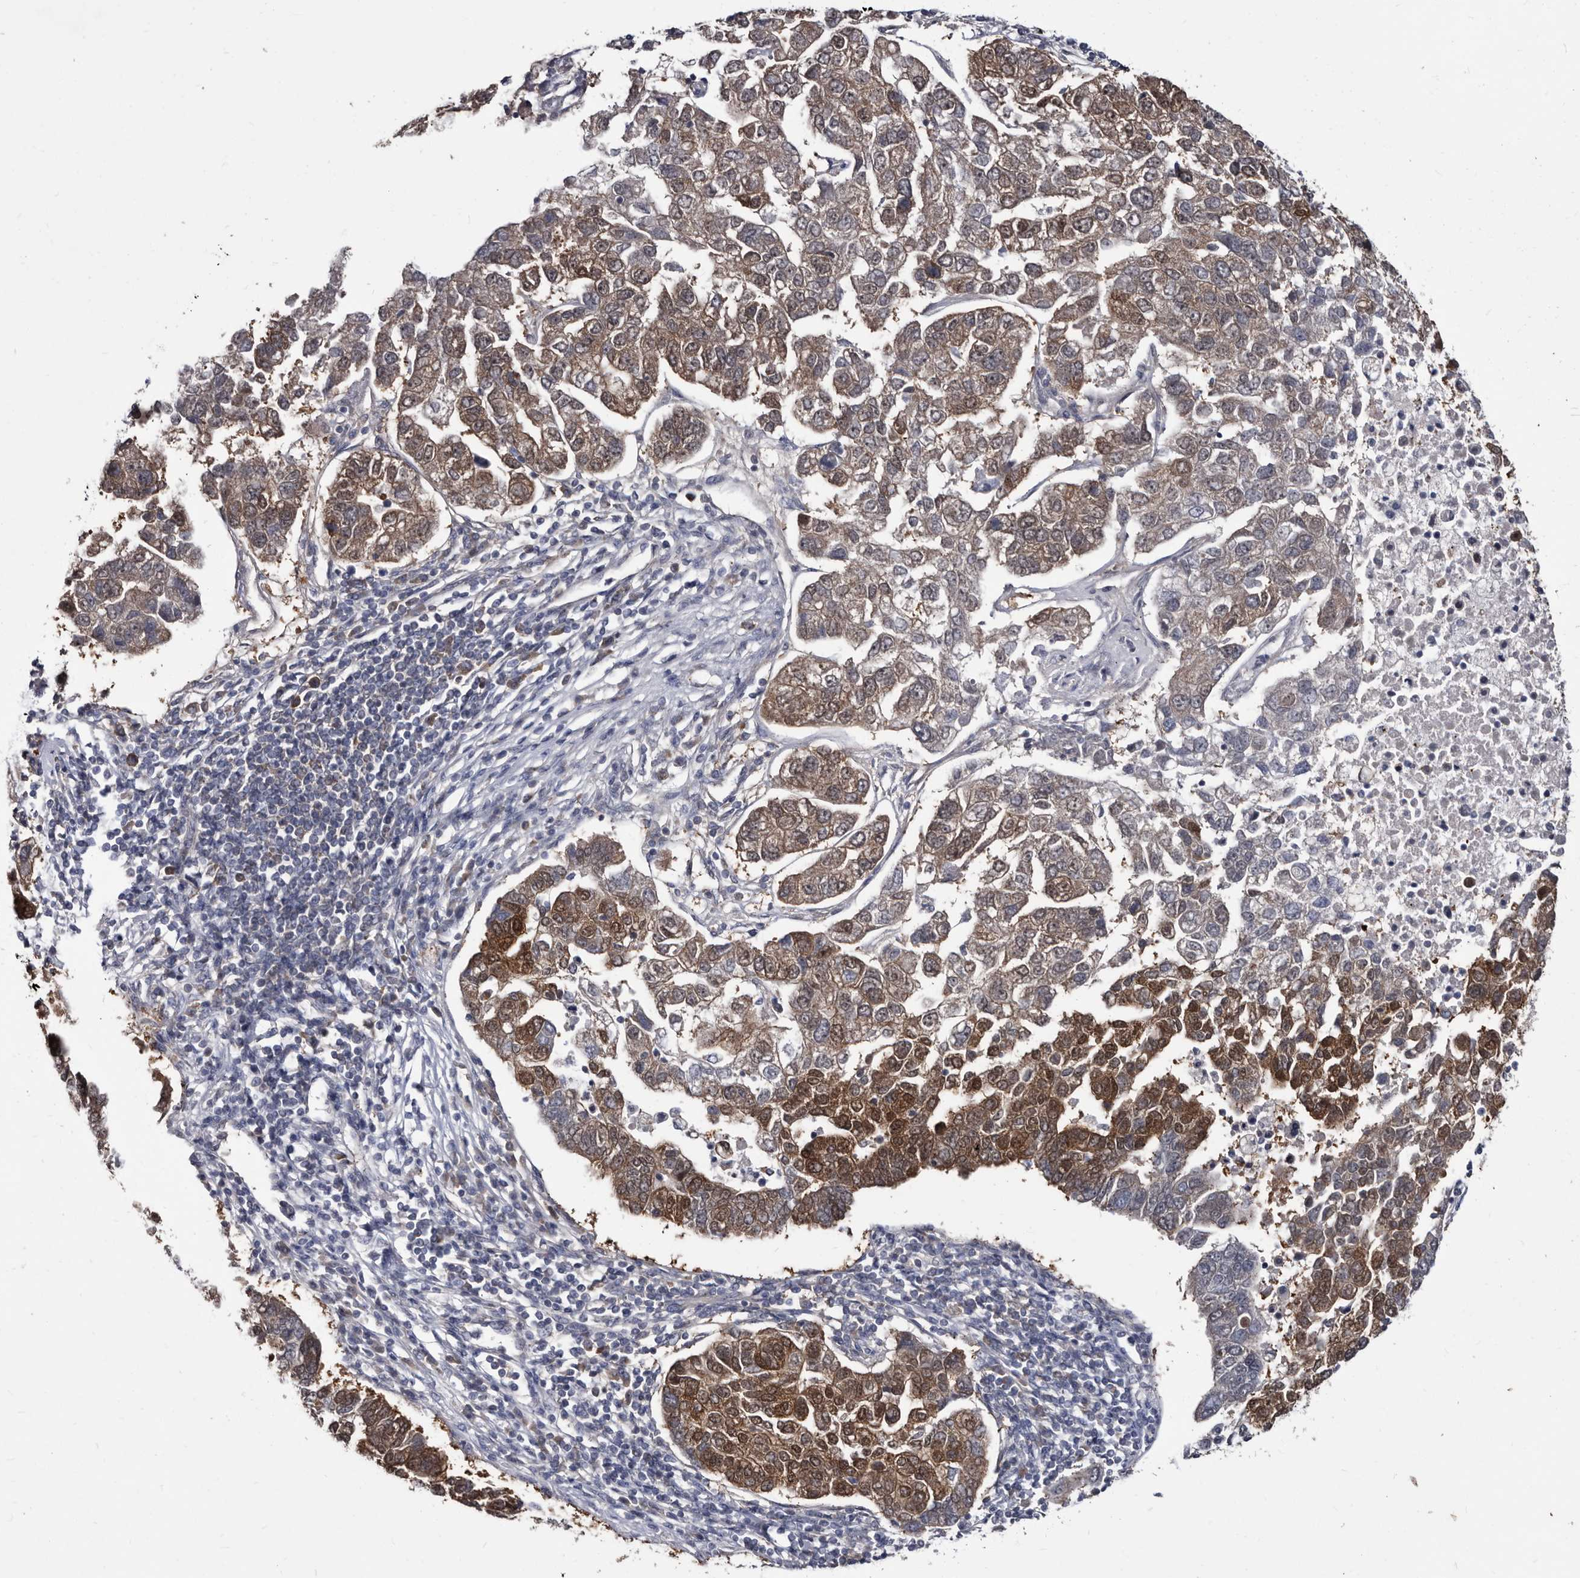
{"staining": {"intensity": "strong", "quantity": ">75%", "location": "cytoplasmic/membranous"}, "tissue": "pancreatic cancer", "cell_type": "Tumor cells", "image_type": "cancer", "snomed": [{"axis": "morphology", "description": "Adenocarcinoma, NOS"}, {"axis": "topography", "description": "Pancreas"}], "caption": "Protein expression analysis of human pancreatic adenocarcinoma reveals strong cytoplasmic/membranous staining in about >75% of tumor cells.", "gene": "ABCF2", "patient": {"sex": "female", "age": 61}}